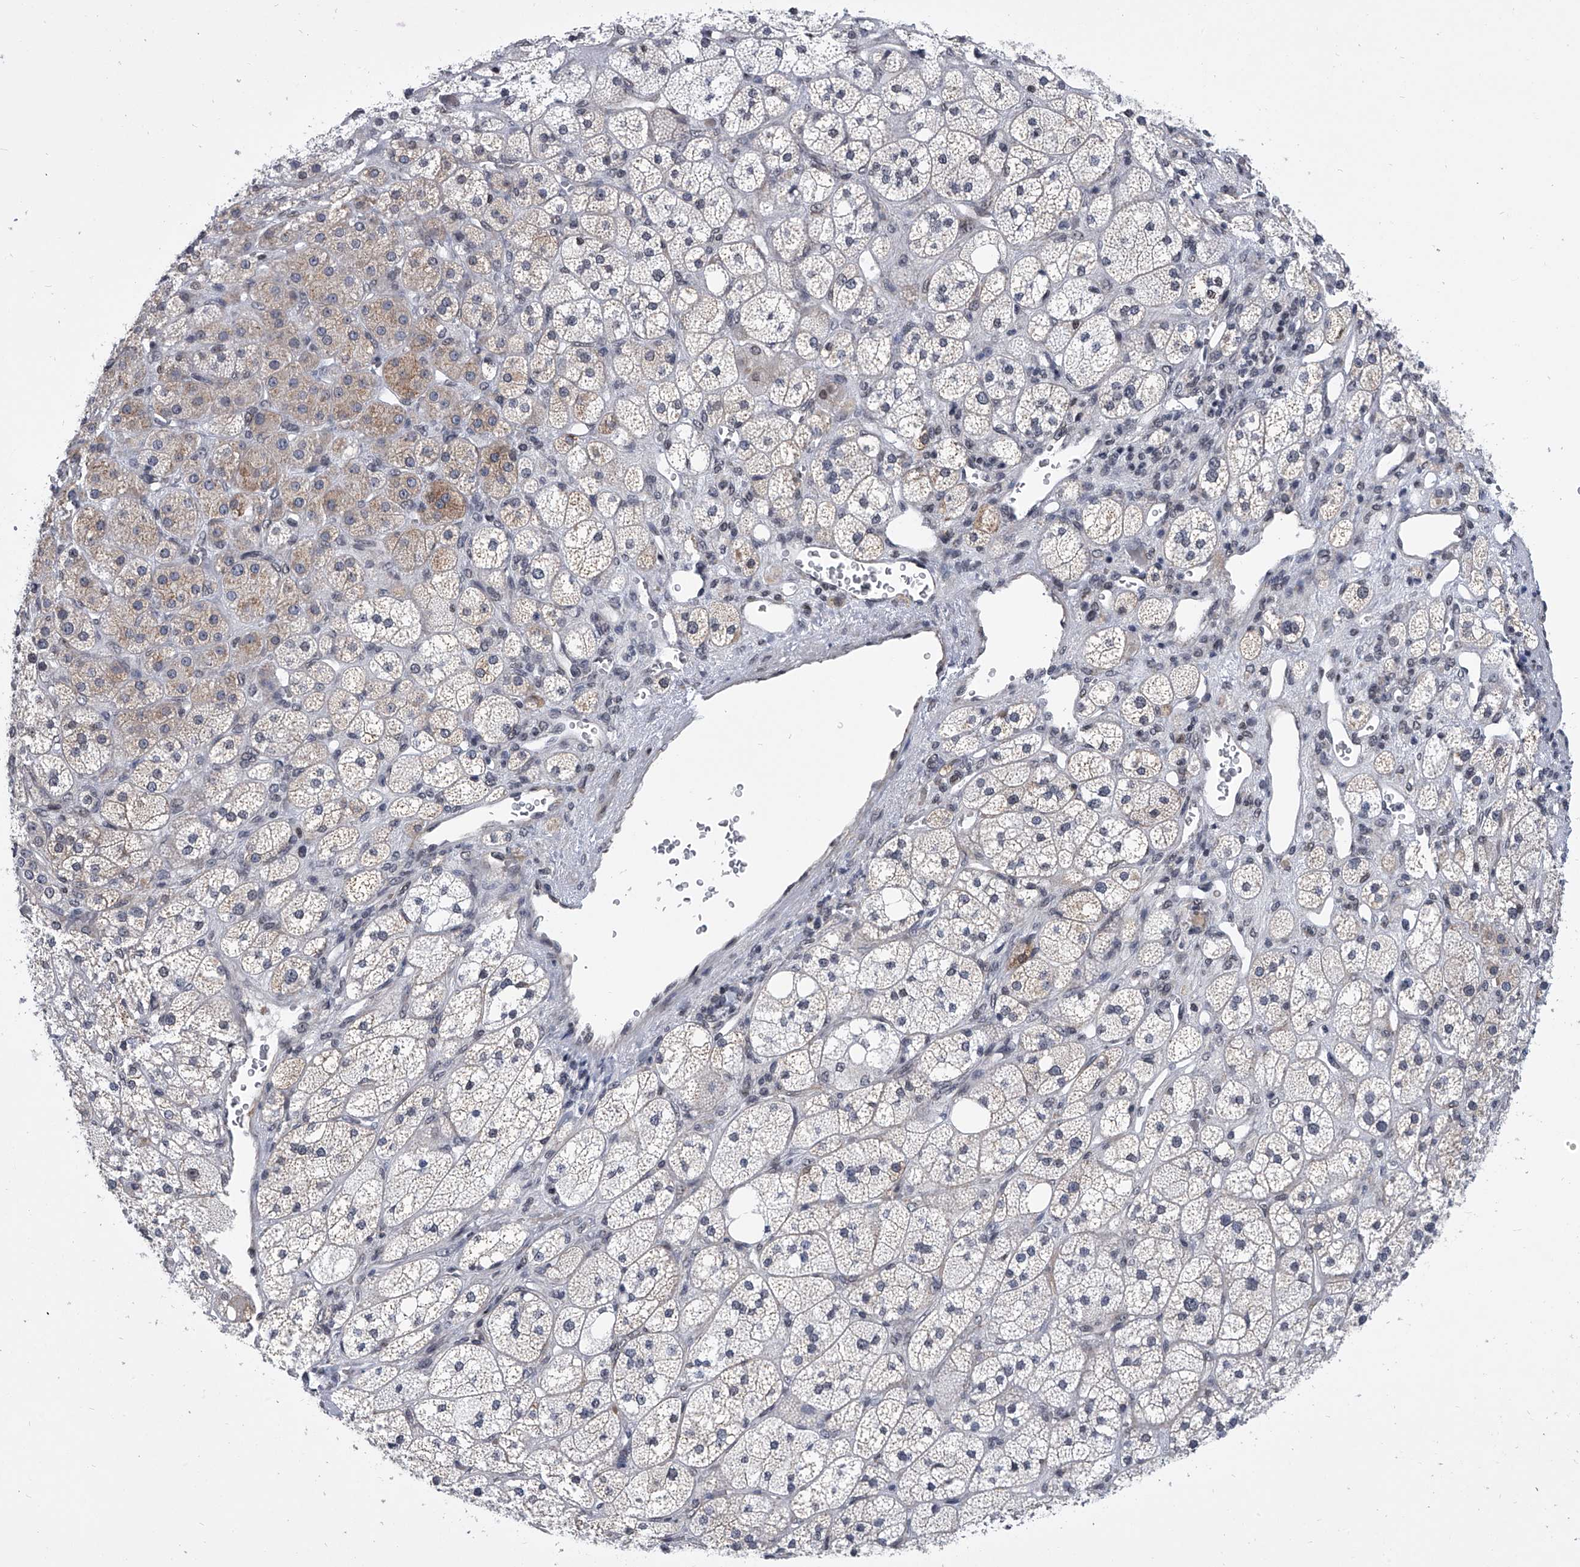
{"staining": {"intensity": "moderate", "quantity": "25%-75%", "location": "cytoplasmic/membranous,nuclear"}, "tissue": "adrenal gland", "cell_type": "Glandular cells", "image_type": "normal", "snomed": [{"axis": "morphology", "description": "Normal tissue, NOS"}, {"axis": "topography", "description": "Adrenal gland"}], "caption": "High-power microscopy captured an IHC micrograph of unremarkable adrenal gland, revealing moderate cytoplasmic/membranous,nuclear positivity in about 25%-75% of glandular cells.", "gene": "SIM2", "patient": {"sex": "male", "age": 61}}